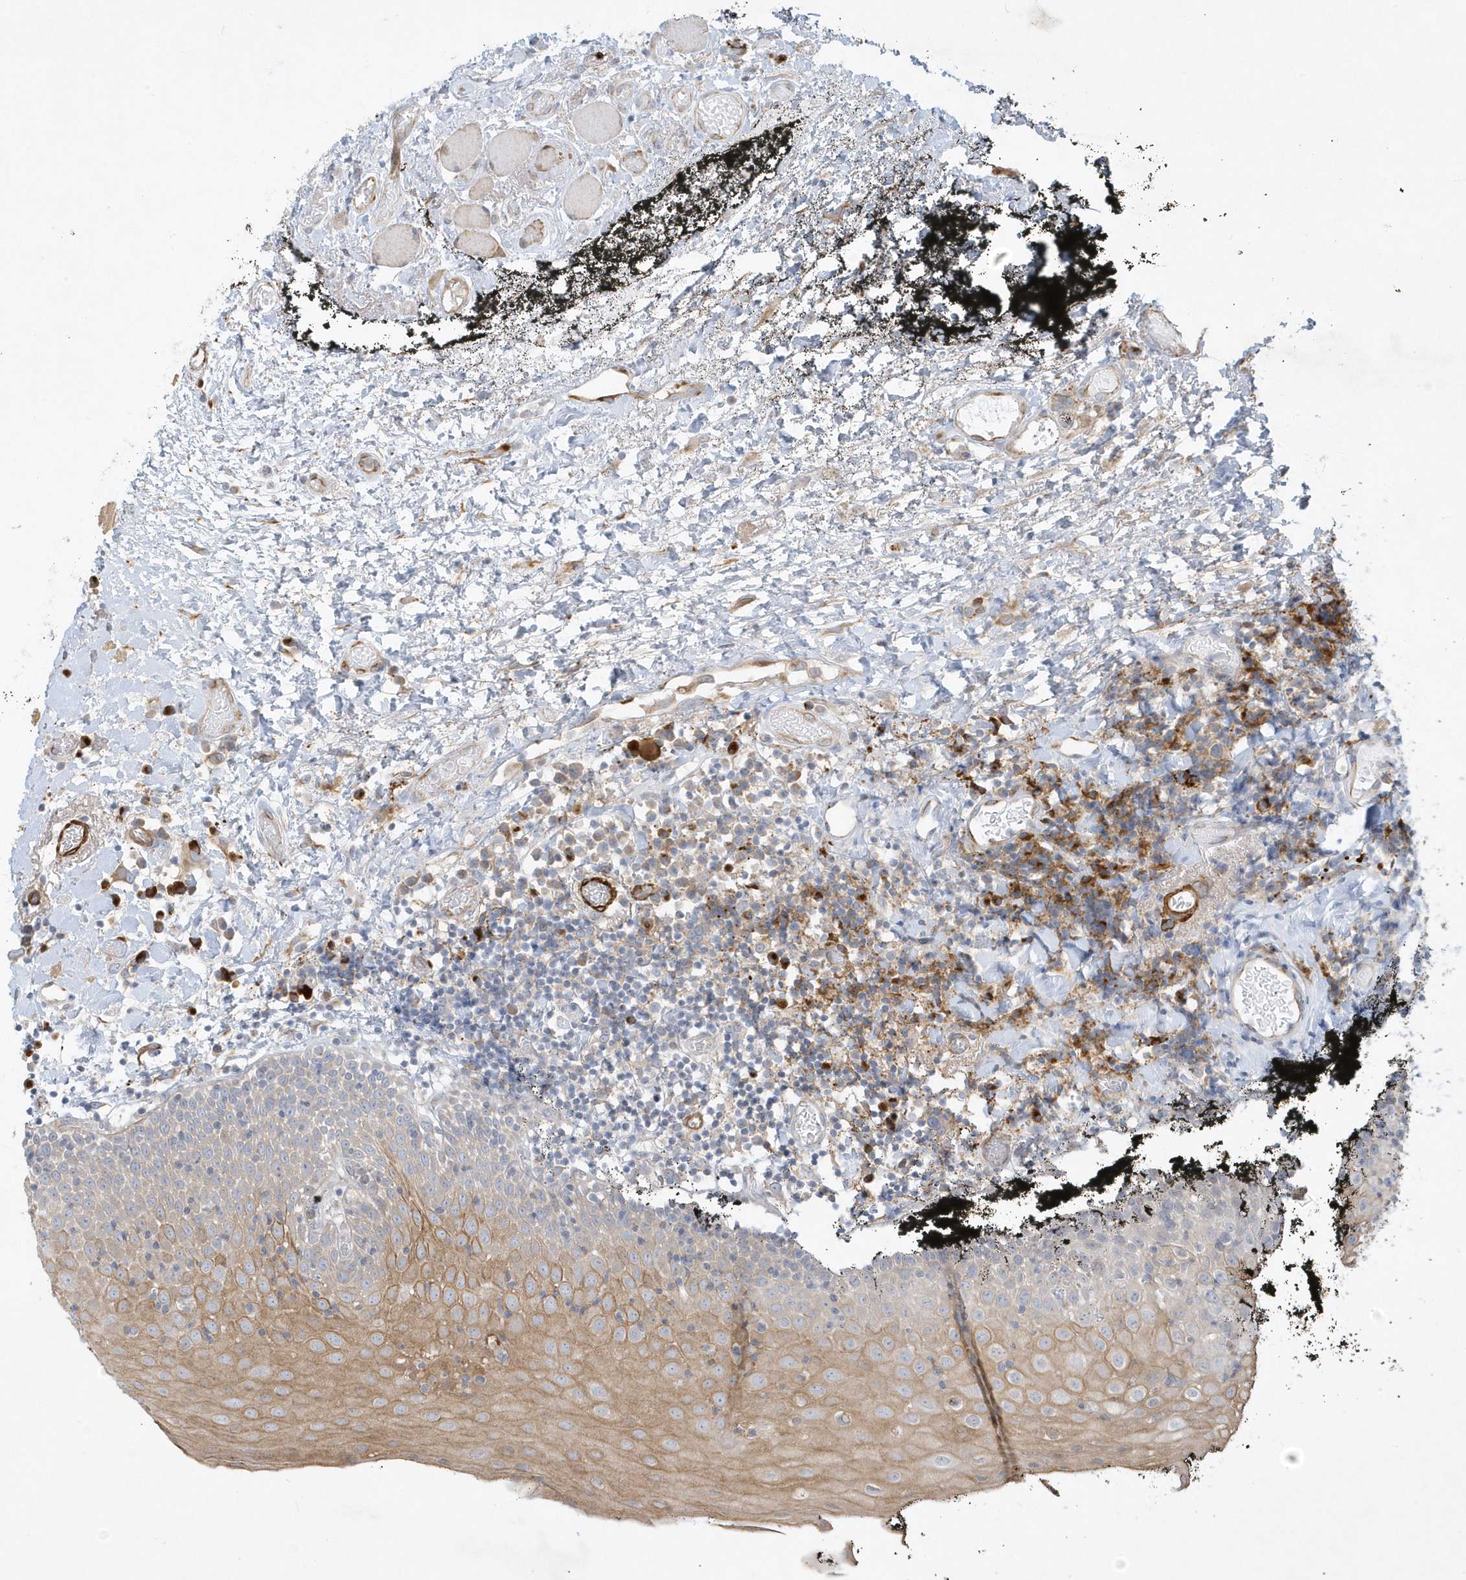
{"staining": {"intensity": "moderate", "quantity": "<25%", "location": "cytoplasmic/membranous"}, "tissue": "oral mucosa", "cell_type": "Squamous epithelial cells", "image_type": "normal", "snomed": [{"axis": "morphology", "description": "Normal tissue, NOS"}, {"axis": "topography", "description": "Oral tissue"}], "caption": "Oral mucosa stained with immunohistochemistry (IHC) displays moderate cytoplasmic/membranous staining in about <25% of squamous epithelial cells. Nuclei are stained in blue.", "gene": "THADA", "patient": {"sex": "male", "age": 74}}